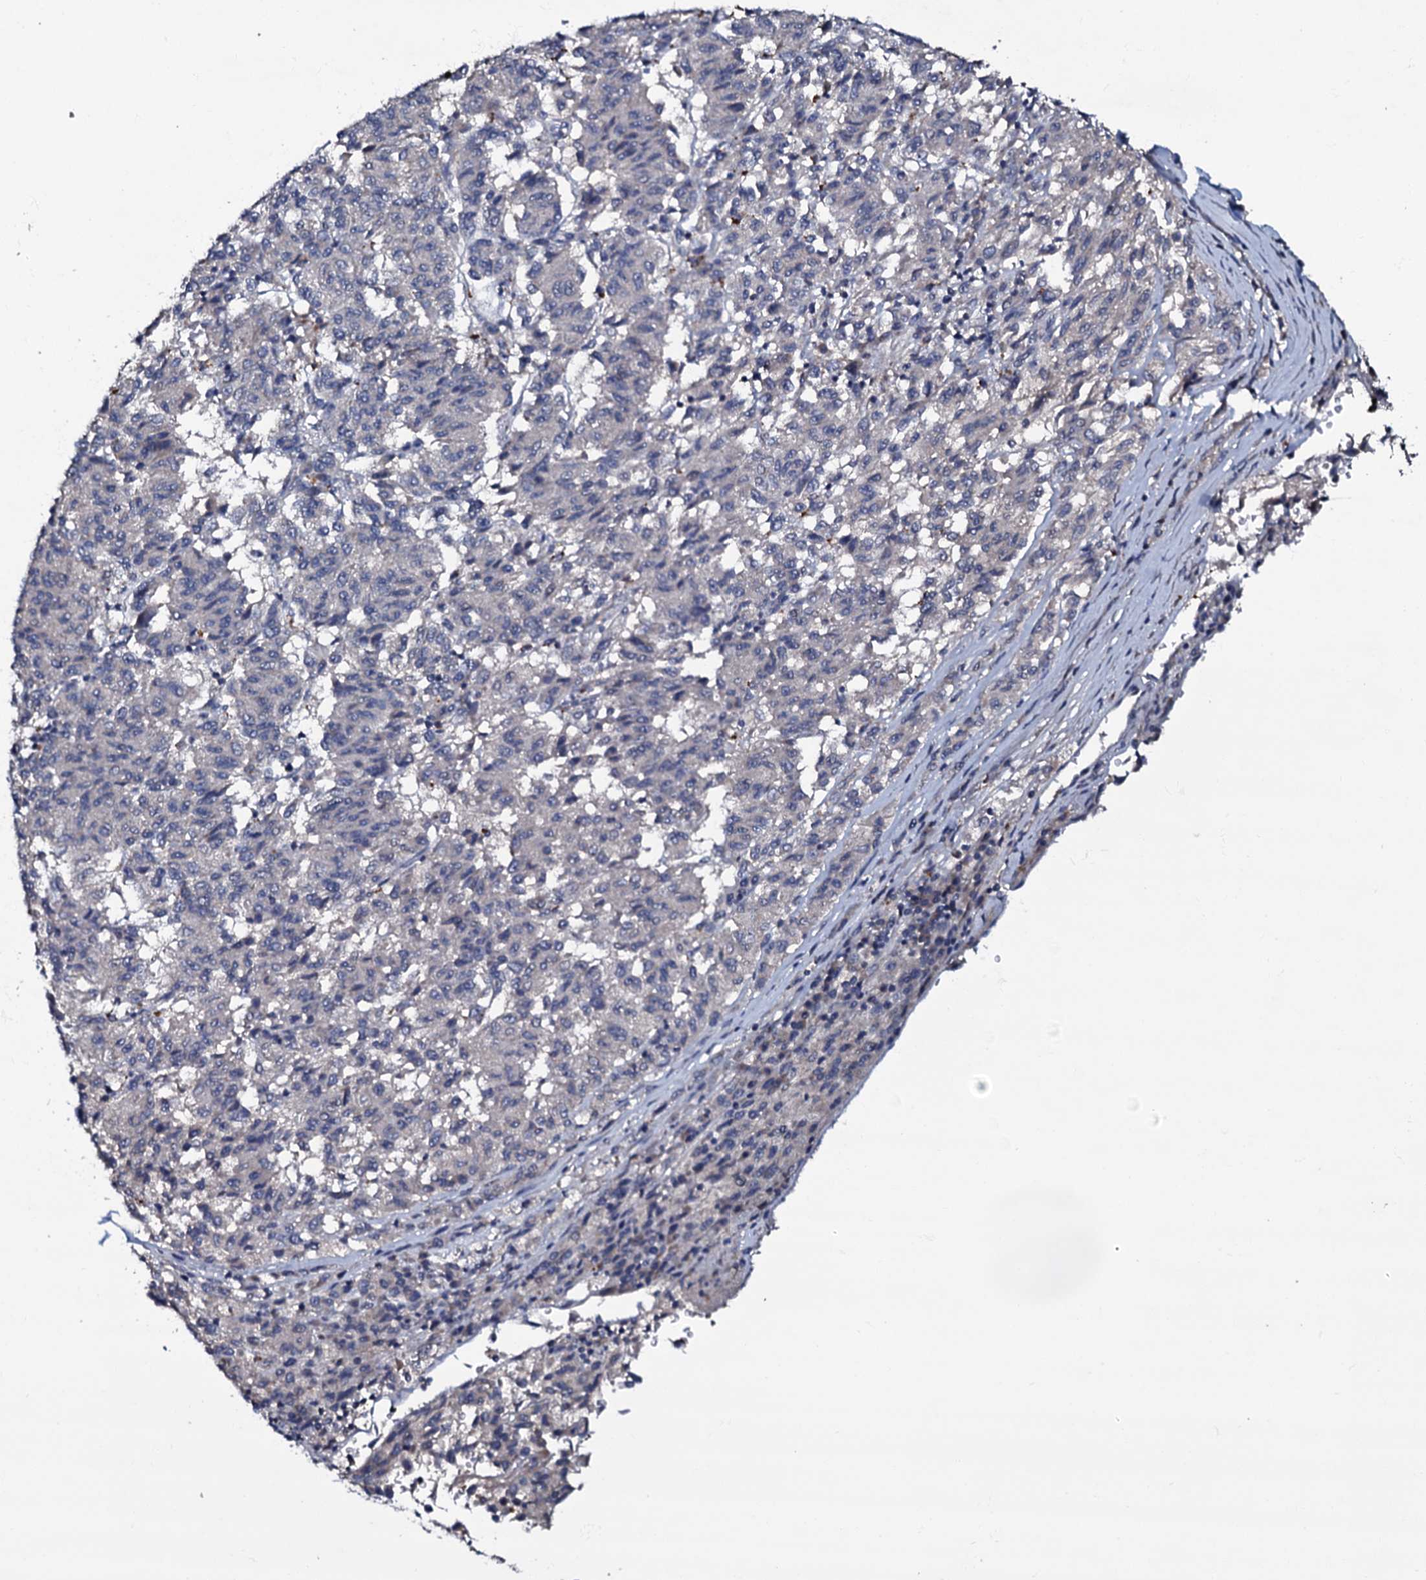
{"staining": {"intensity": "negative", "quantity": "none", "location": "none"}, "tissue": "melanoma", "cell_type": "Tumor cells", "image_type": "cancer", "snomed": [{"axis": "morphology", "description": "Malignant melanoma, Metastatic site"}, {"axis": "topography", "description": "Lung"}], "caption": "This image is of malignant melanoma (metastatic site) stained with immunohistochemistry to label a protein in brown with the nuclei are counter-stained blue. There is no staining in tumor cells.", "gene": "CPNE2", "patient": {"sex": "male", "age": 64}}